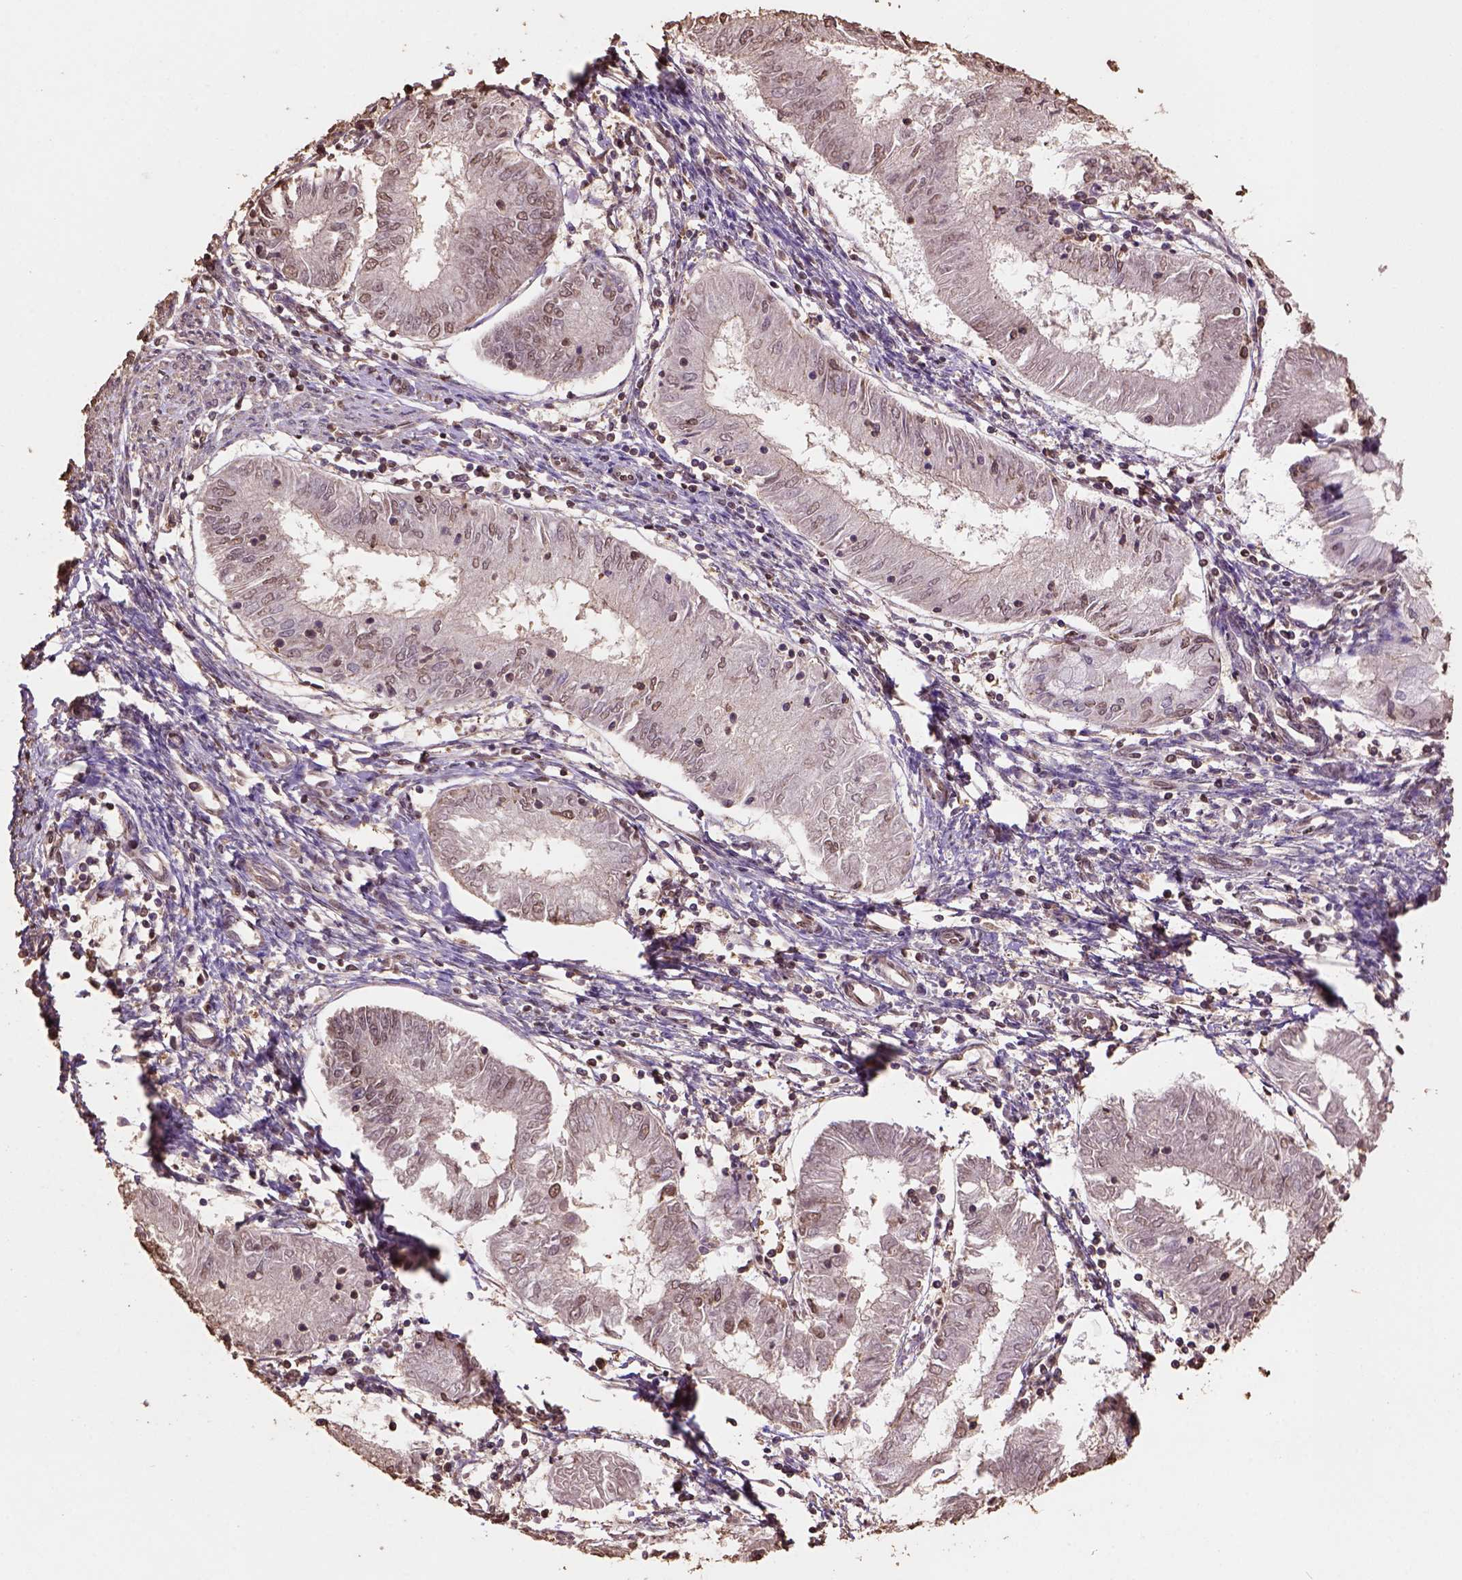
{"staining": {"intensity": "moderate", "quantity": "<25%", "location": "nuclear"}, "tissue": "endometrial cancer", "cell_type": "Tumor cells", "image_type": "cancer", "snomed": [{"axis": "morphology", "description": "Adenocarcinoma, NOS"}, {"axis": "topography", "description": "Endometrium"}], "caption": "This image reveals IHC staining of human endometrial adenocarcinoma, with low moderate nuclear expression in about <25% of tumor cells.", "gene": "CSTF2T", "patient": {"sex": "female", "age": 68}}